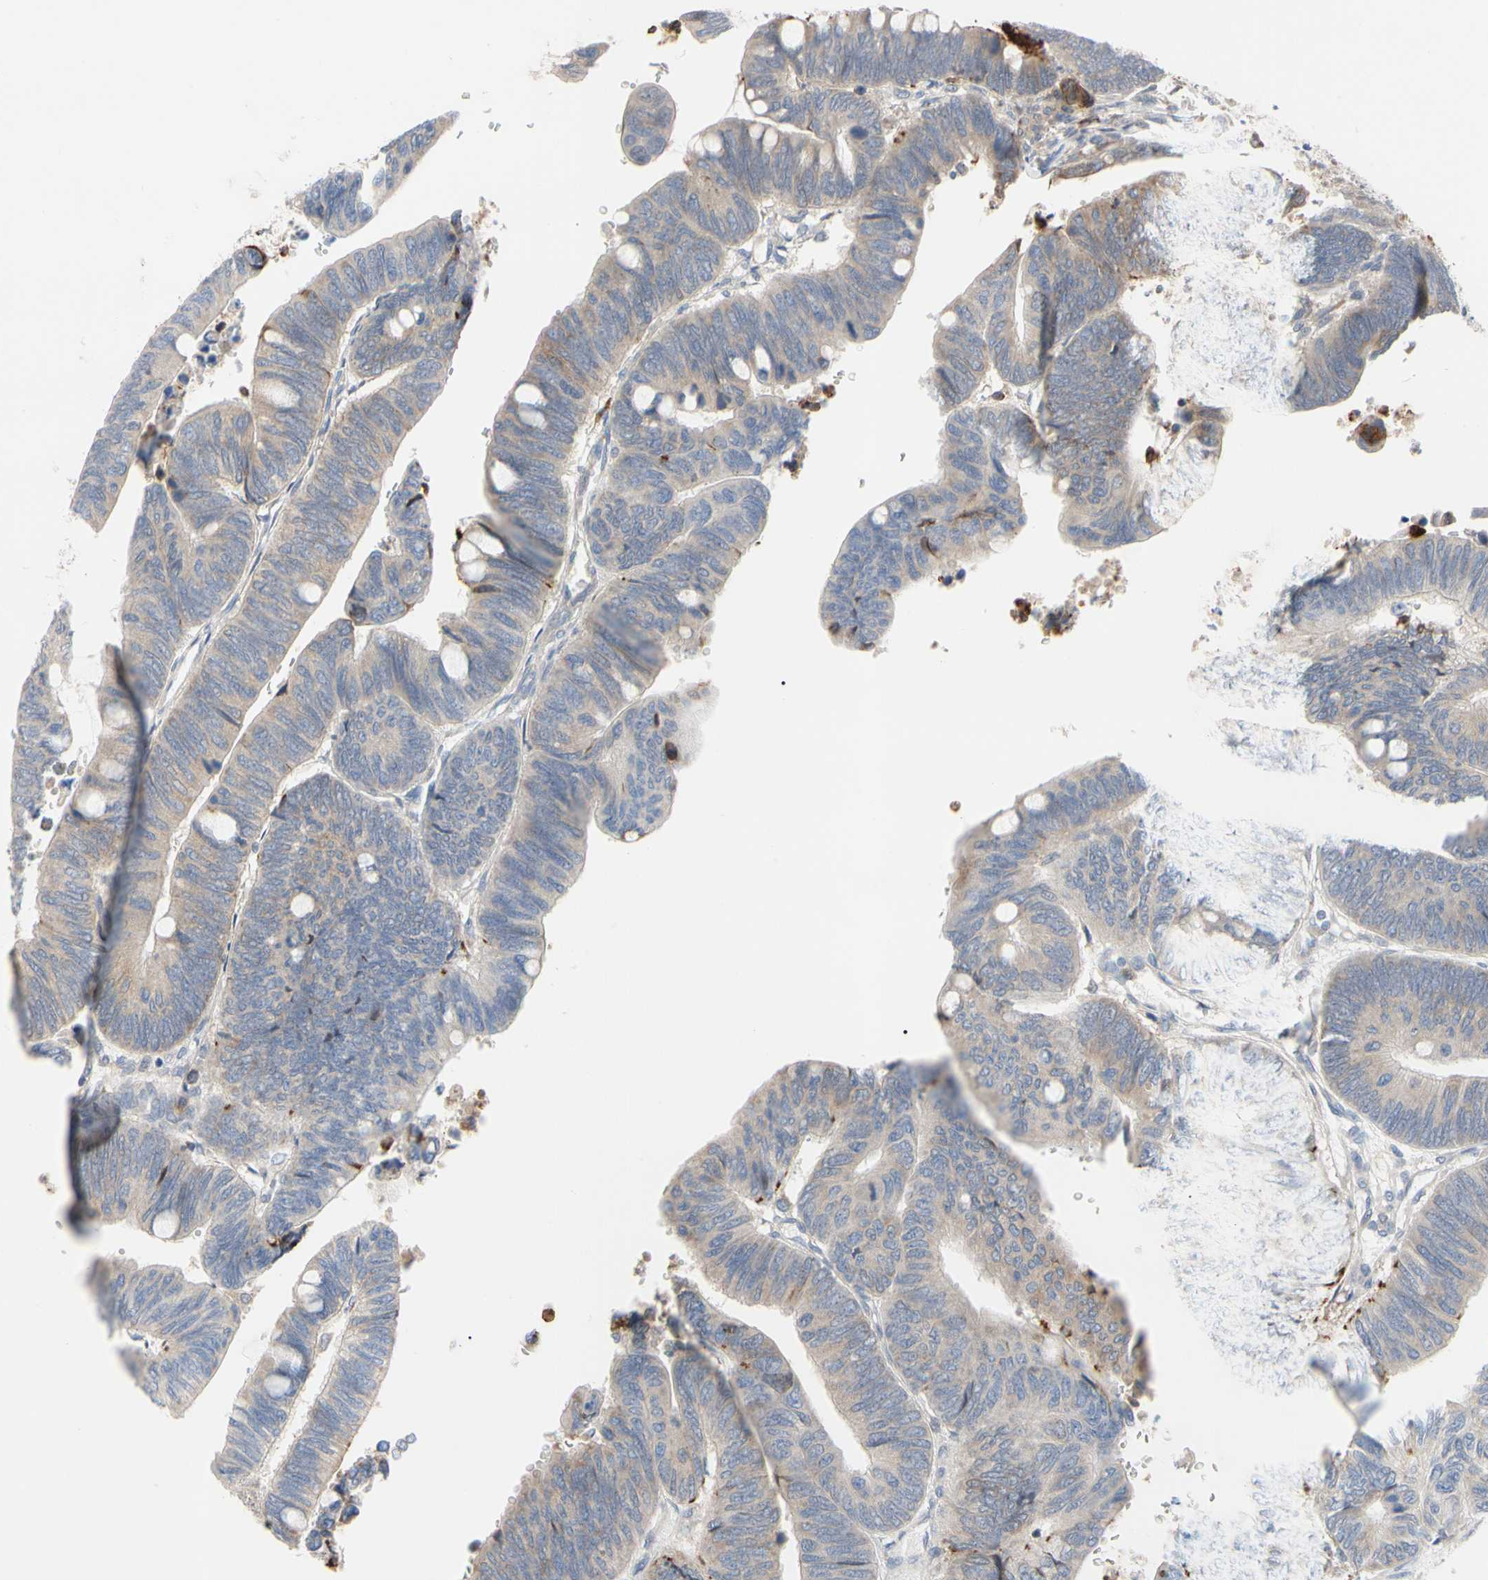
{"staining": {"intensity": "weak", "quantity": "25%-75%", "location": "cytoplasmic/membranous"}, "tissue": "colorectal cancer", "cell_type": "Tumor cells", "image_type": "cancer", "snomed": [{"axis": "morphology", "description": "Normal tissue, NOS"}, {"axis": "morphology", "description": "Adenocarcinoma, NOS"}, {"axis": "topography", "description": "Rectum"}, {"axis": "topography", "description": "Peripheral nerve tissue"}], "caption": "Human colorectal cancer stained with a brown dye reveals weak cytoplasmic/membranous positive positivity in about 25%-75% of tumor cells.", "gene": "MCL1", "patient": {"sex": "male", "age": 92}}